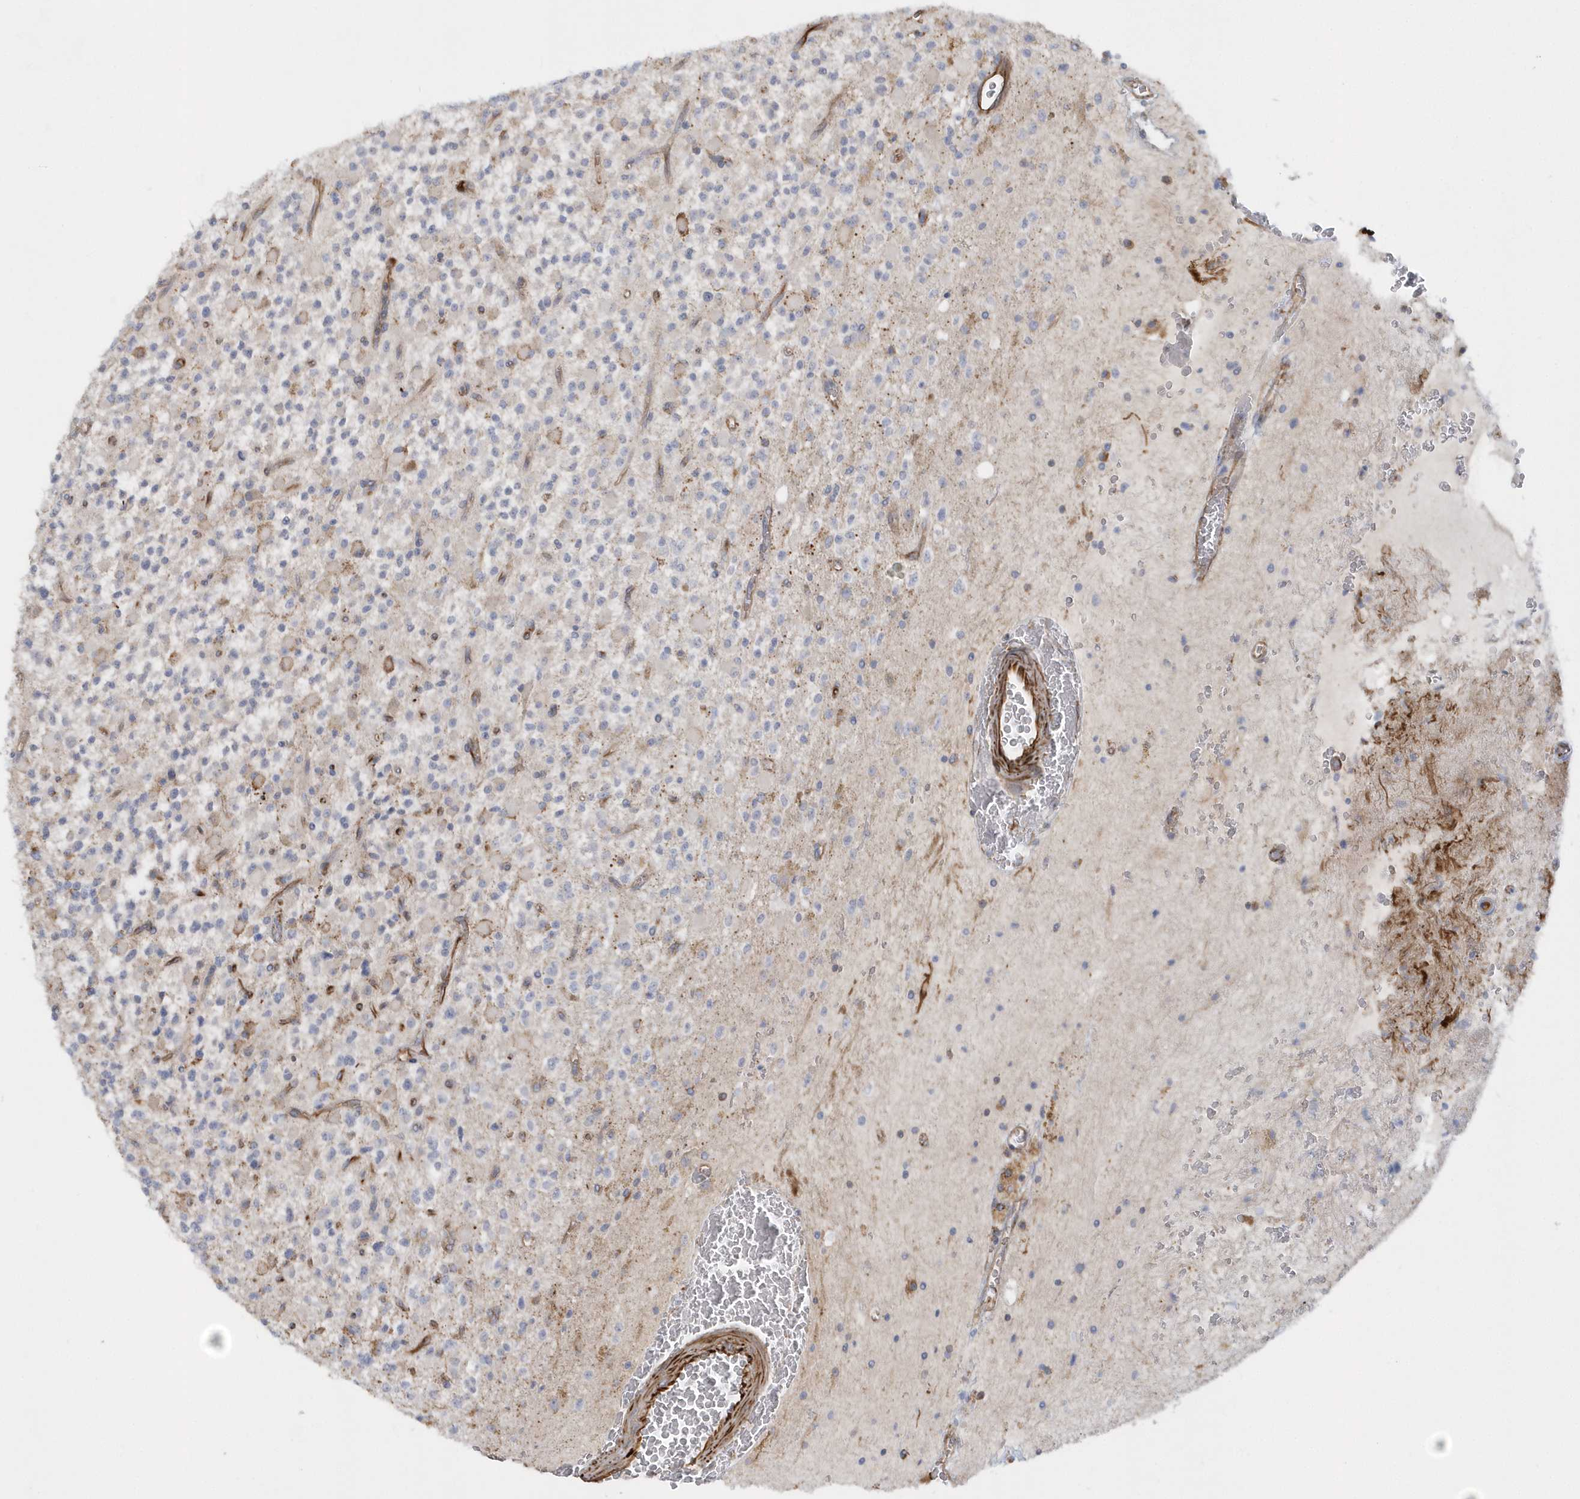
{"staining": {"intensity": "negative", "quantity": "none", "location": "none"}, "tissue": "glioma", "cell_type": "Tumor cells", "image_type": "cancer", "snomed": [{"axis": "morphology", "description": "Glioma, malignant, High grade"}, {"axis": "topography", "description": "Brain"}], "caption": "Tumor cells are negative for brown protein staining in glioma.", "gene": "RAB17", "patient": {"sex": "male", "age": 34}}